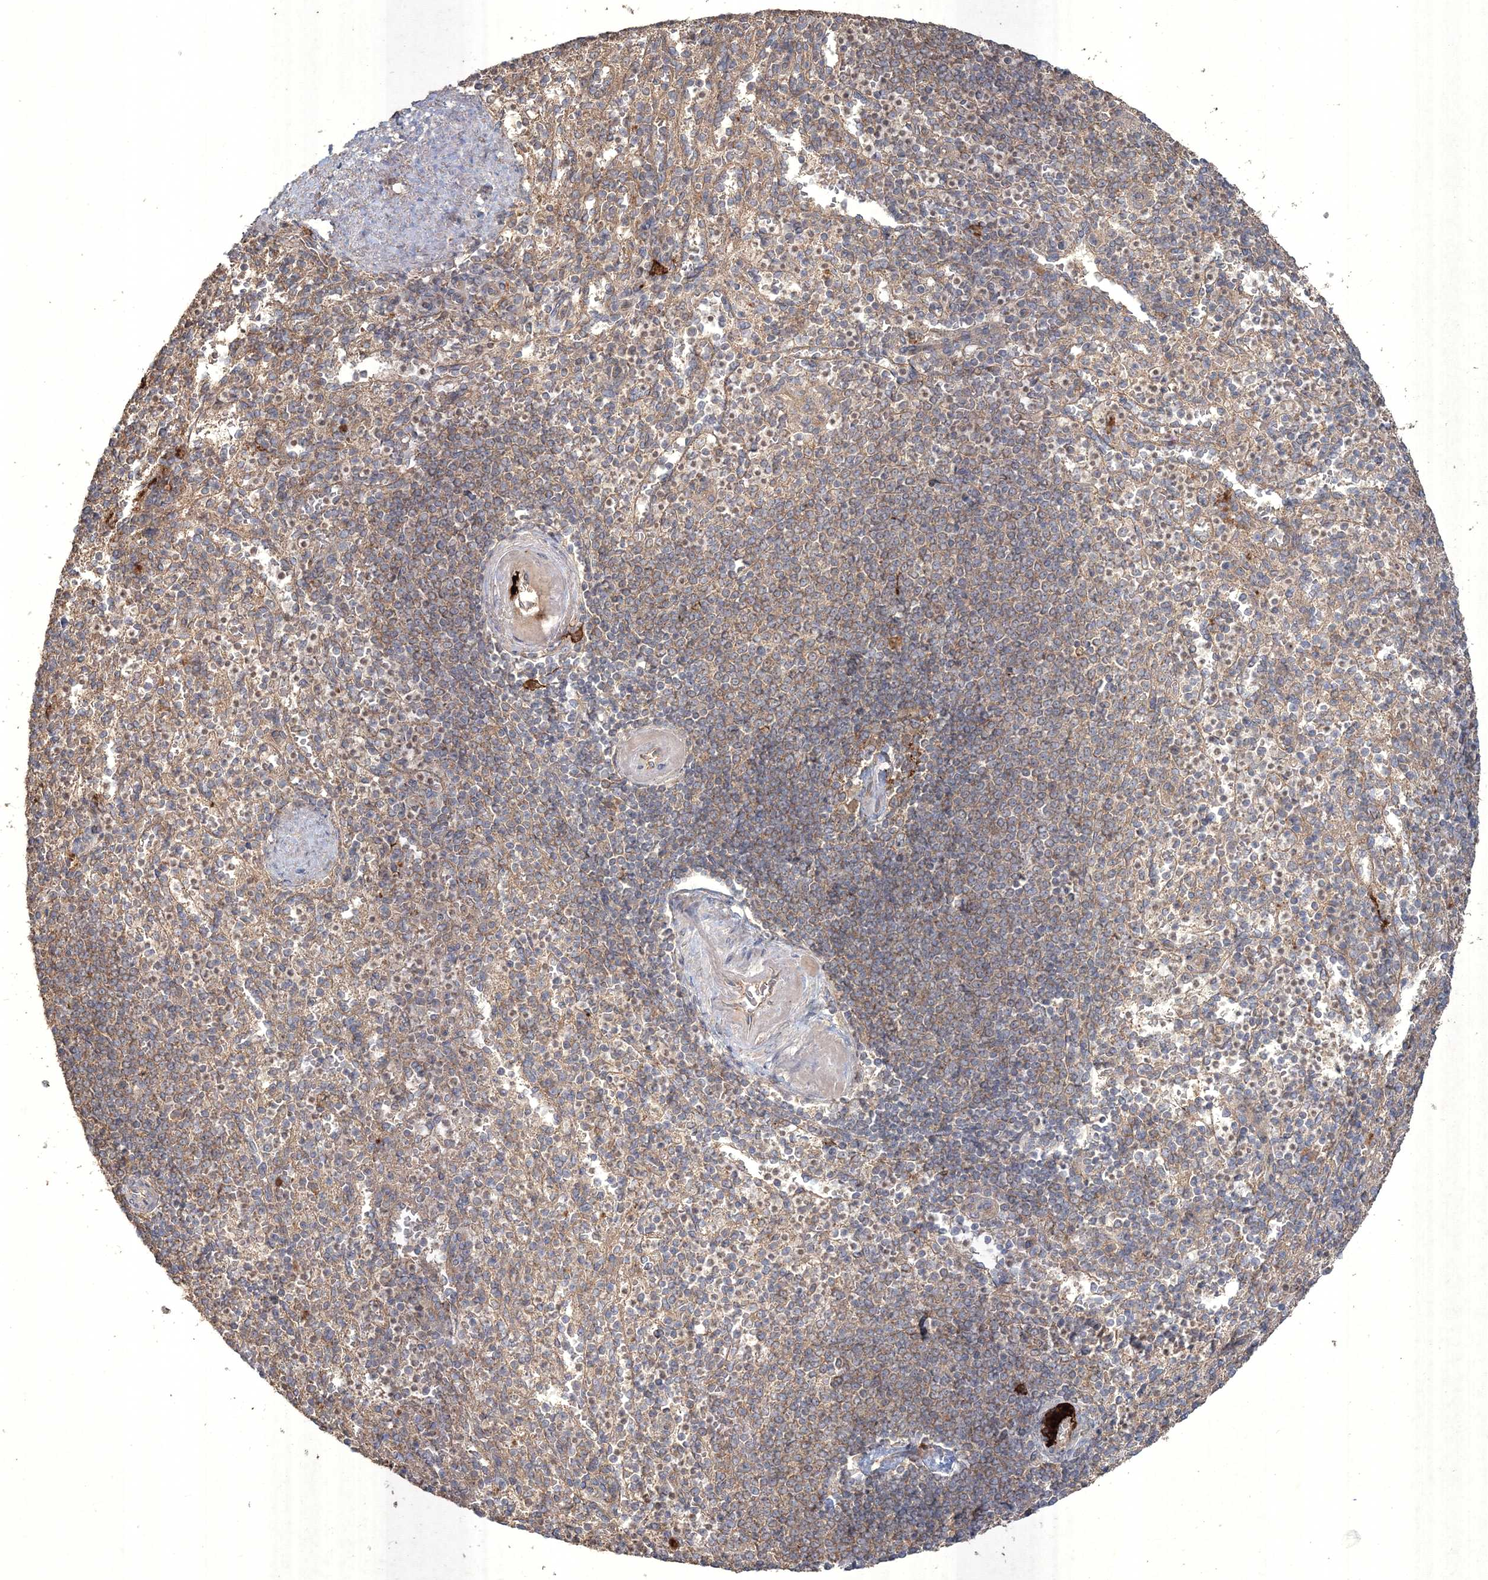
{"staining": {"intensity": "weak", "quantity": "<25%", "location": "cytoplasmic/membranous"}, "tissue": "spleen", "cell_type": "Cells in red pulp", "image_type": "normal", "snomed": [{"axis": "morphology", "description": "Normal tissue, NOS"}, {"axis": "topography", "description": "Spleen"}], "caption": "Immunohistochemistry (IHC) photomicrograph of unremarkable human spleen stained for a protein (brown), which exhibits no expression in cells in red pulp. Brightfield microscopy of immunohistochemistry (IHC) stained with DAB (brown) and hematoxylin (blue), captured at high magnification.", "gene": "SPRY1", "patient": {"sex": "female", "age": 74}}